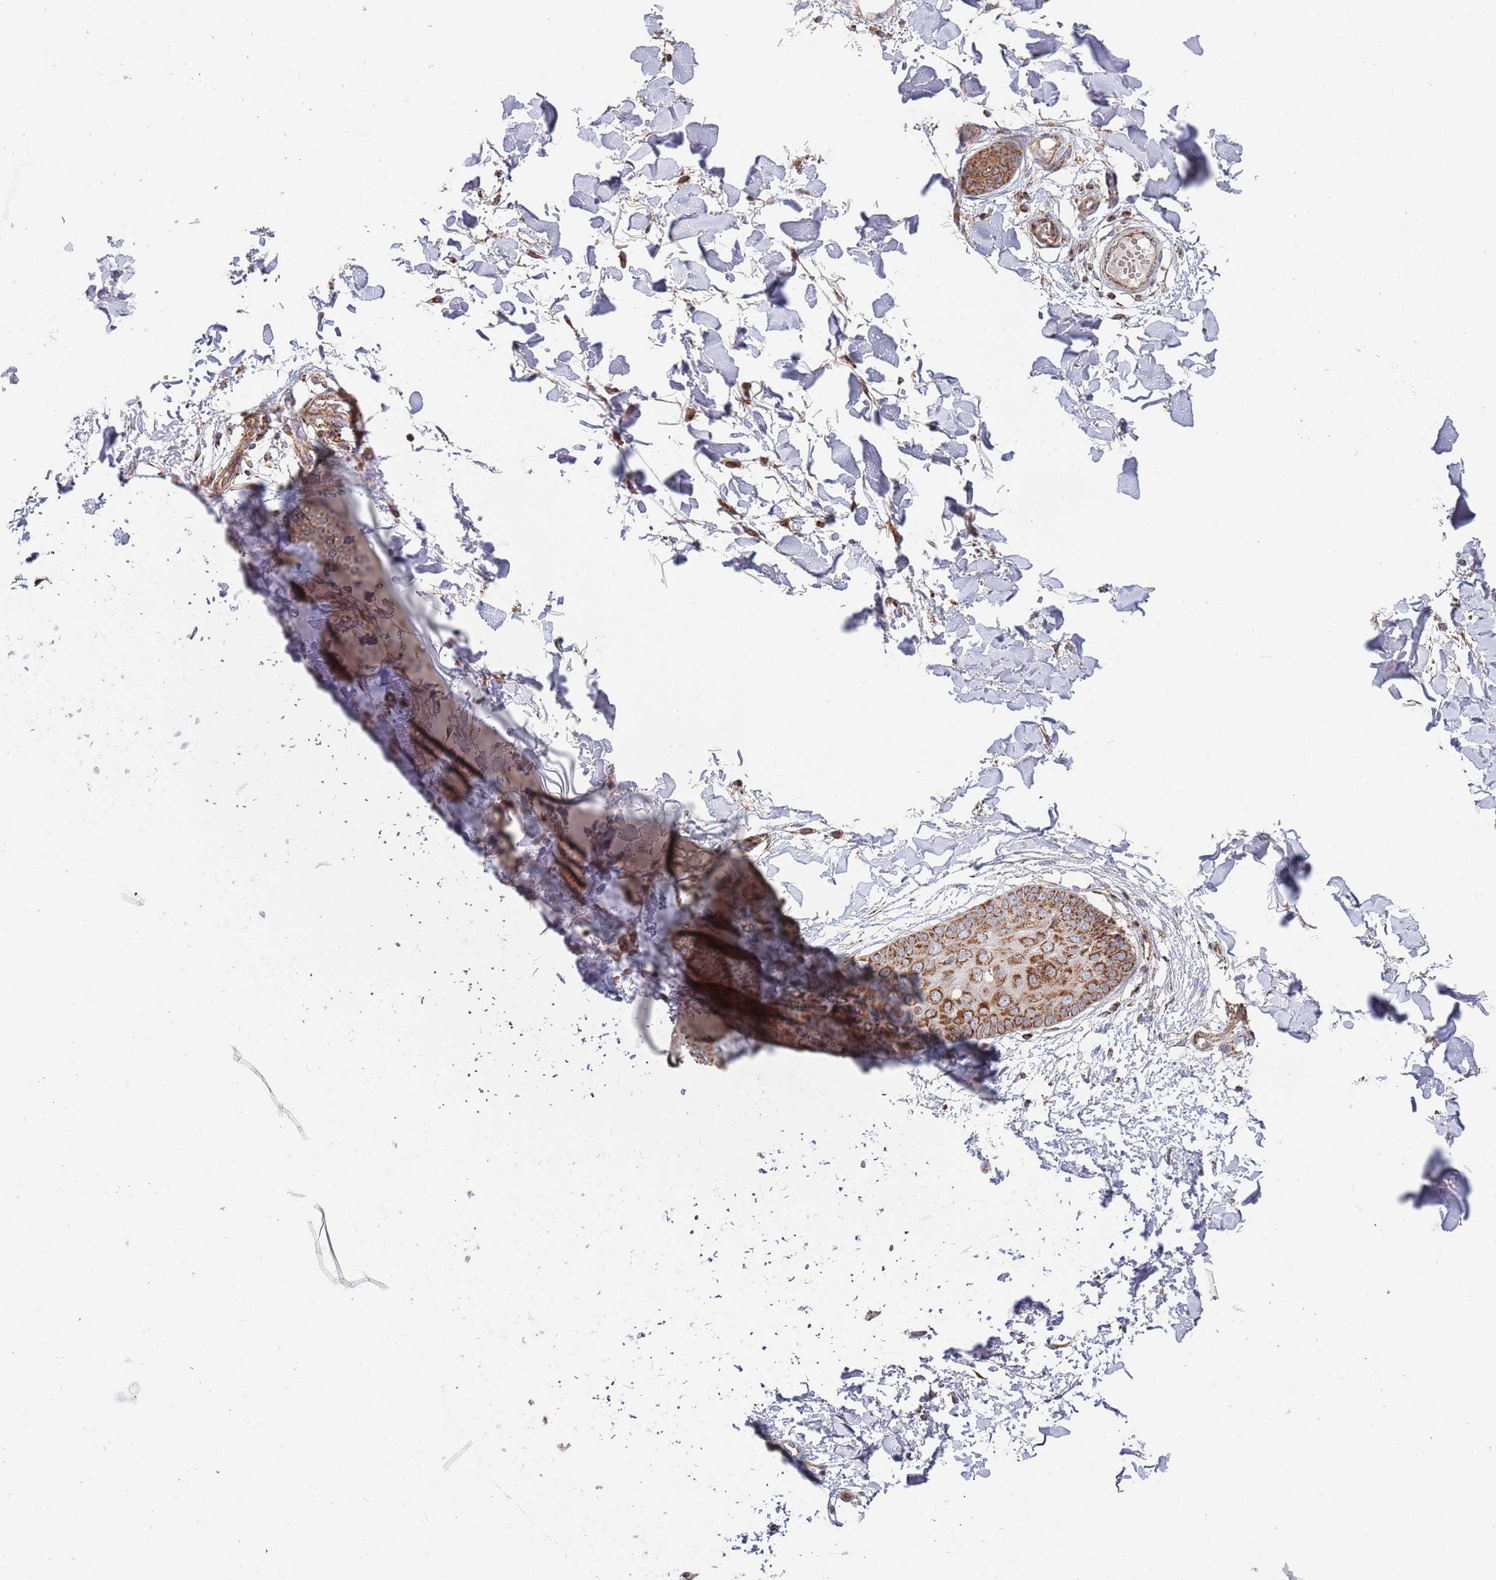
{"staining": {"intensity": "moderate", "quantity": ">75%", "location": "cytoplasmic/membranous"}, "tissue": "skin", "cell_type": "Fibroblasts", "image_type": "normal", "snomed": [{"axis": "morphology", "description": "Normal tissue, NOS"}, {"axis": "topography", "description": "Skin"}], "caption": "The photomicrograph displays immunohistochemical staining of normal skin. There is moderate cytoplasmic/membranous expression is appreciated in about >75% of fibroblasts.", "gene": "ATP5PD", "patient": {"sex": "female", "age": 34}}